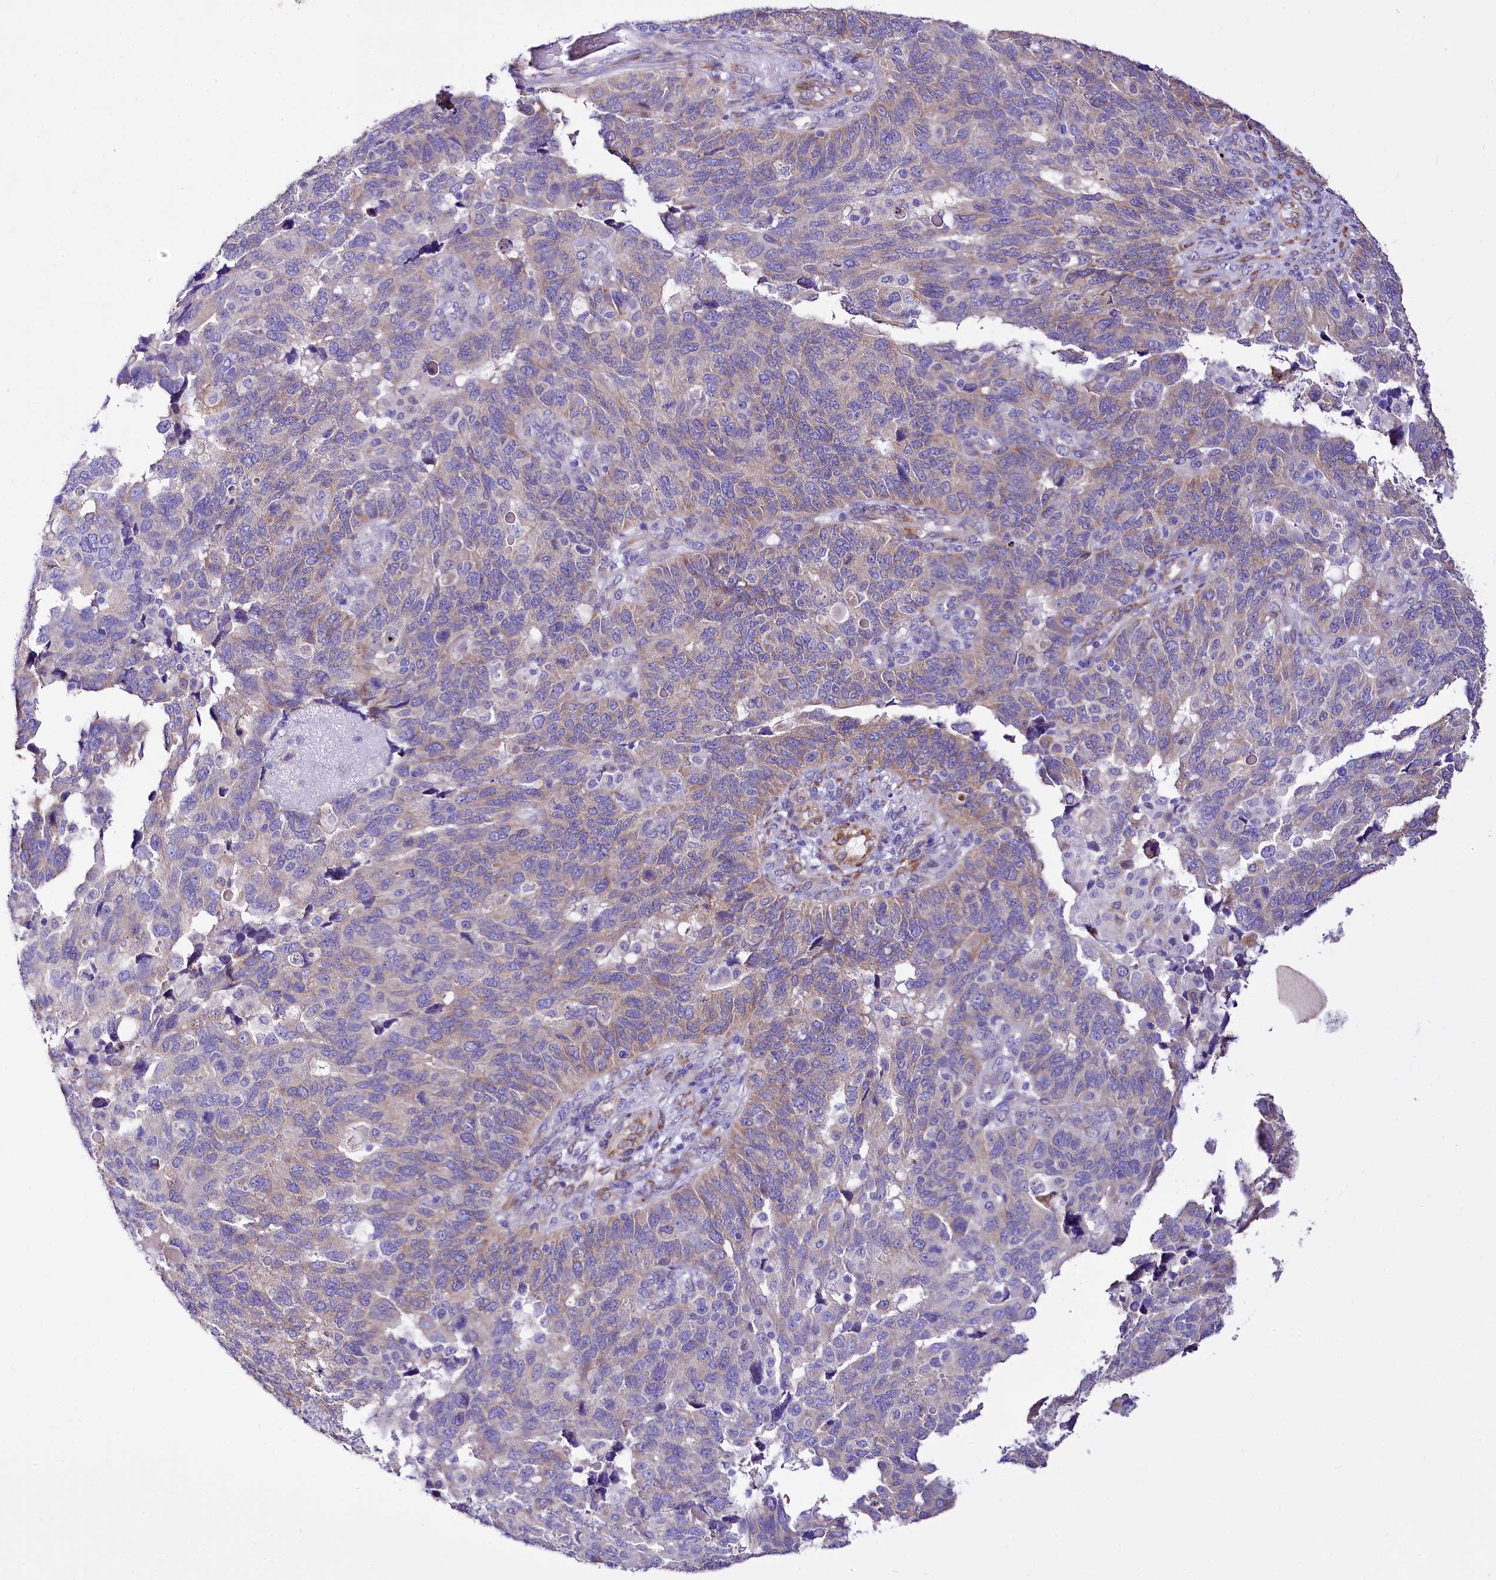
{"staining": {"intensity": "weak", "quantity": "25%-75%", "location": "cytoplasmic/membranous"}, "tissue": "endometrial cancer", "cell_type": "Tumor cells", "image_type": "cancer", "snomed": [{"axis": "morphology", "description": "Adenocarcinoma, NOS"}, {"axis": "topography", "description": "Endometrium"}], "caption": "The micrograph exhibits staining of endometrial adenocarcinoma, revealing weak cytoplasmic/membranous protein staining (brown color) within tumor cells. (DAB (3,3'-diaminobenzidine) IHC, brown staining for protein, blue staining for nuclei).", "gene": "A2ML1", "patient": {"sex": "female", "age": 66}}